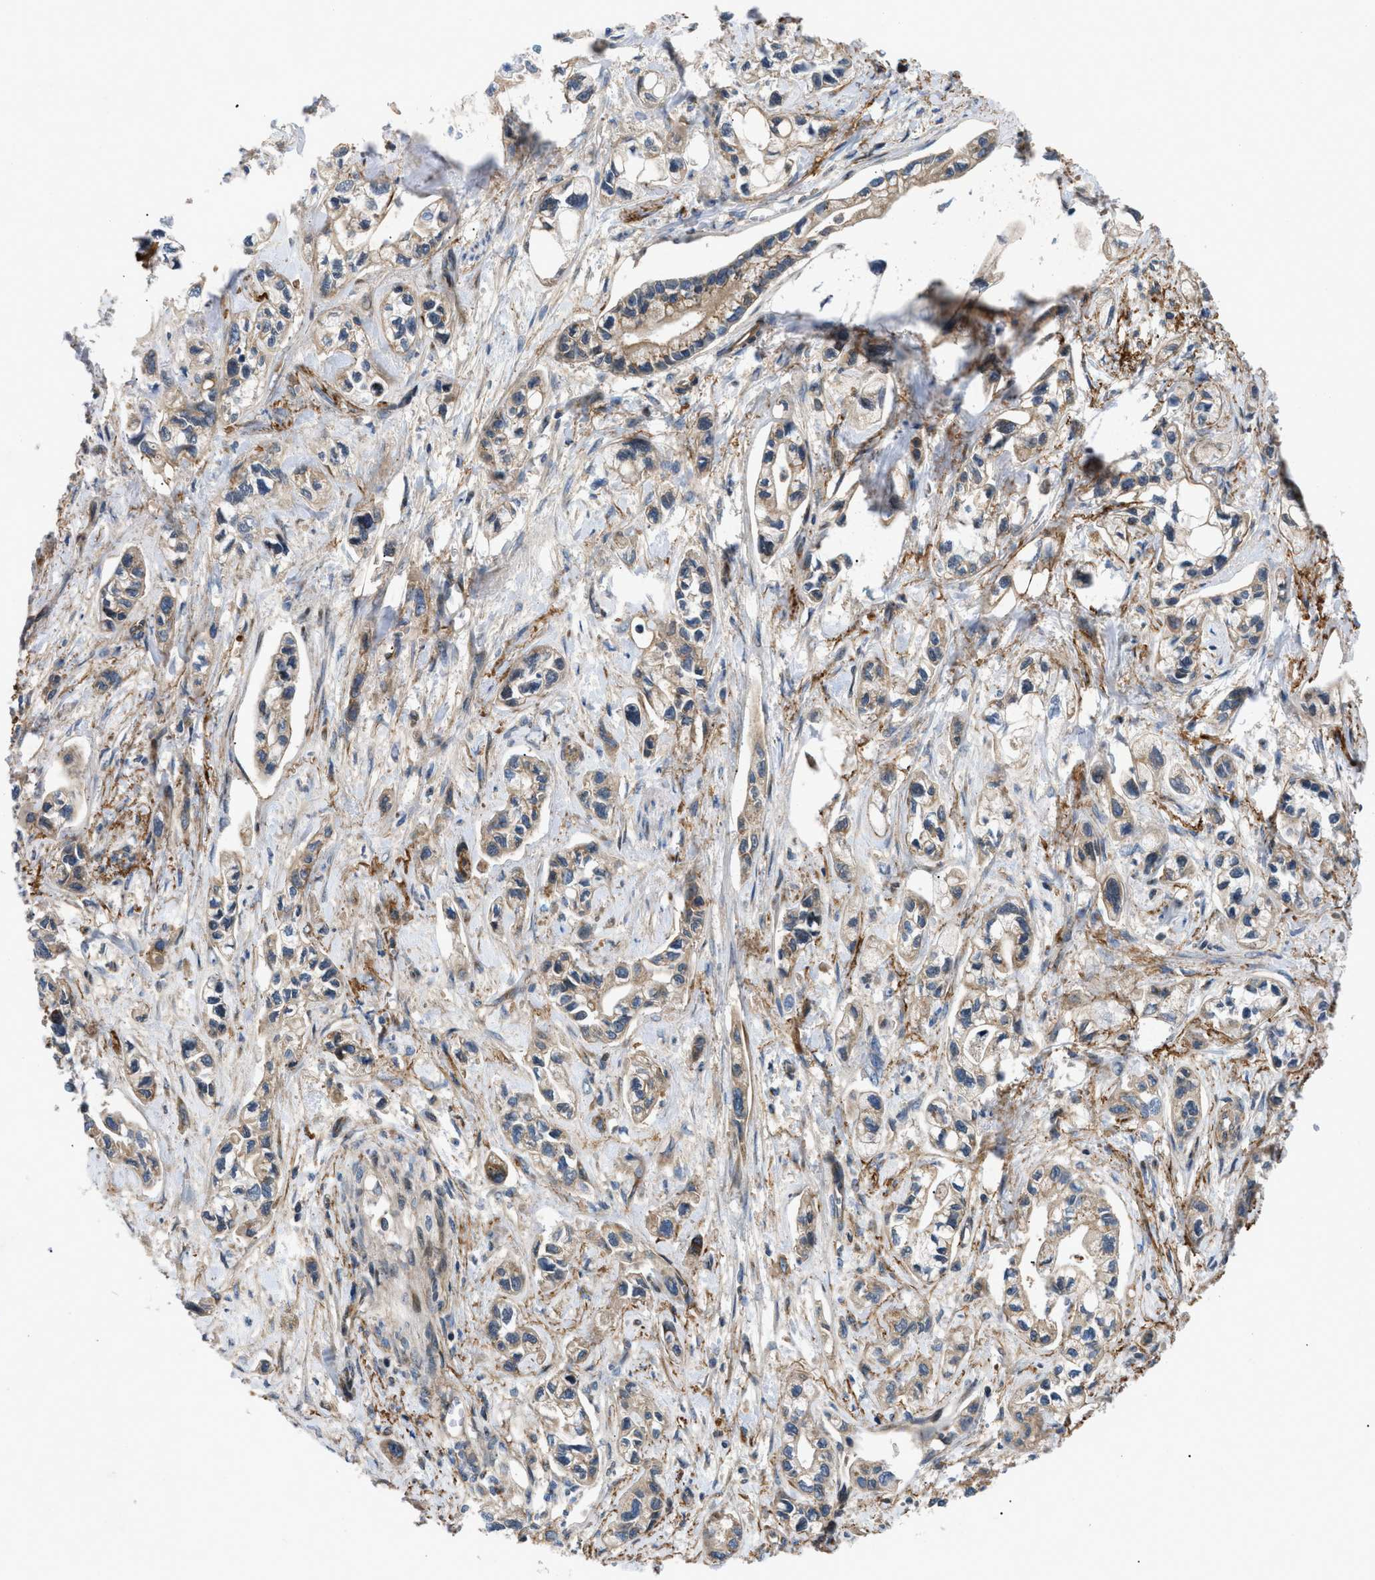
{"staining": {"intensity": "moderate", "quantity": ">75%", "location": "cytoplasmic/membranous"}, "tissue": "pancreatic cancer", "cell_type": "Tumor cells", "image_type": "cancer", "snomed": [{"axis": "morphology", "description": "Adenocarcinoma, NOS"}, {"axis": "topography", "description": "Pancreas"}], "caption": "Pancreatic cancer (adenocarcinoma) stained for a protein displays moderate cytoplasmic/membranous positivity in tumor cells.", "gene": "LYSMD3", "patient": {"sex": "male", "age": 74}}